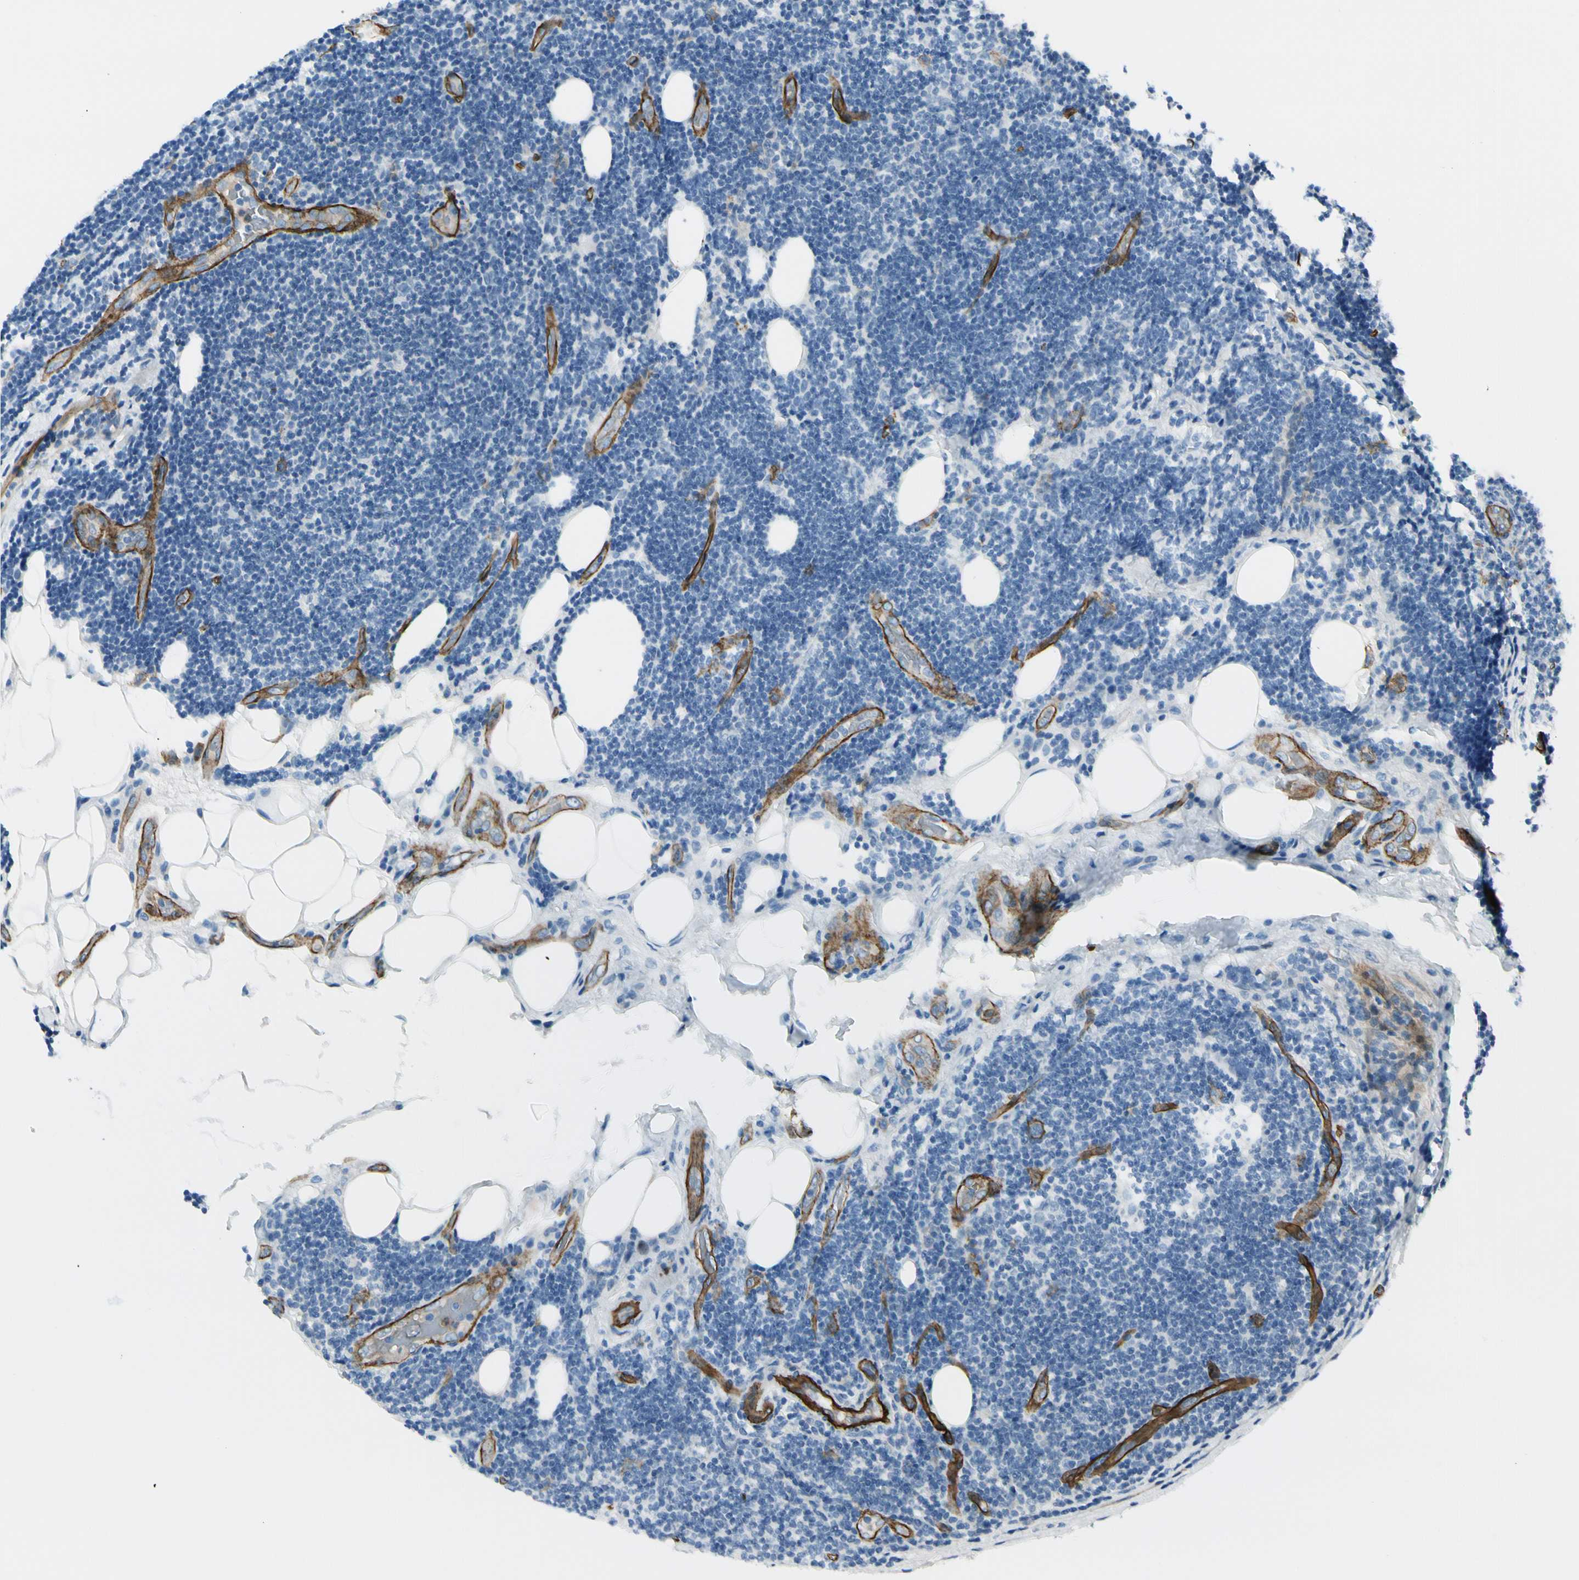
{"staining": {"intensity": "negative", "quantity": "none", "location": "none"}, "tissue": "lymphoma", "cell_type": "Tumor cells", "image_type": "cancer", "snomed": [{"axis": "morphology", "description": "Malignant lymphoma, non-Hodgkin's type, Low grade"}, {"axis": "topography", "description": "Lymph node"}], "caption": "IHC micrograph of human lymphoma stained for a protein (brown), which displays no positivity in tumor cells. The staining was performed using DAB to visualize the protein expression in brown, while the nuclei were stained in blue with hematoxylin (Magnification: 20x).", "gene": "CD93", "patient": {"sex": "male", "age": 83}}